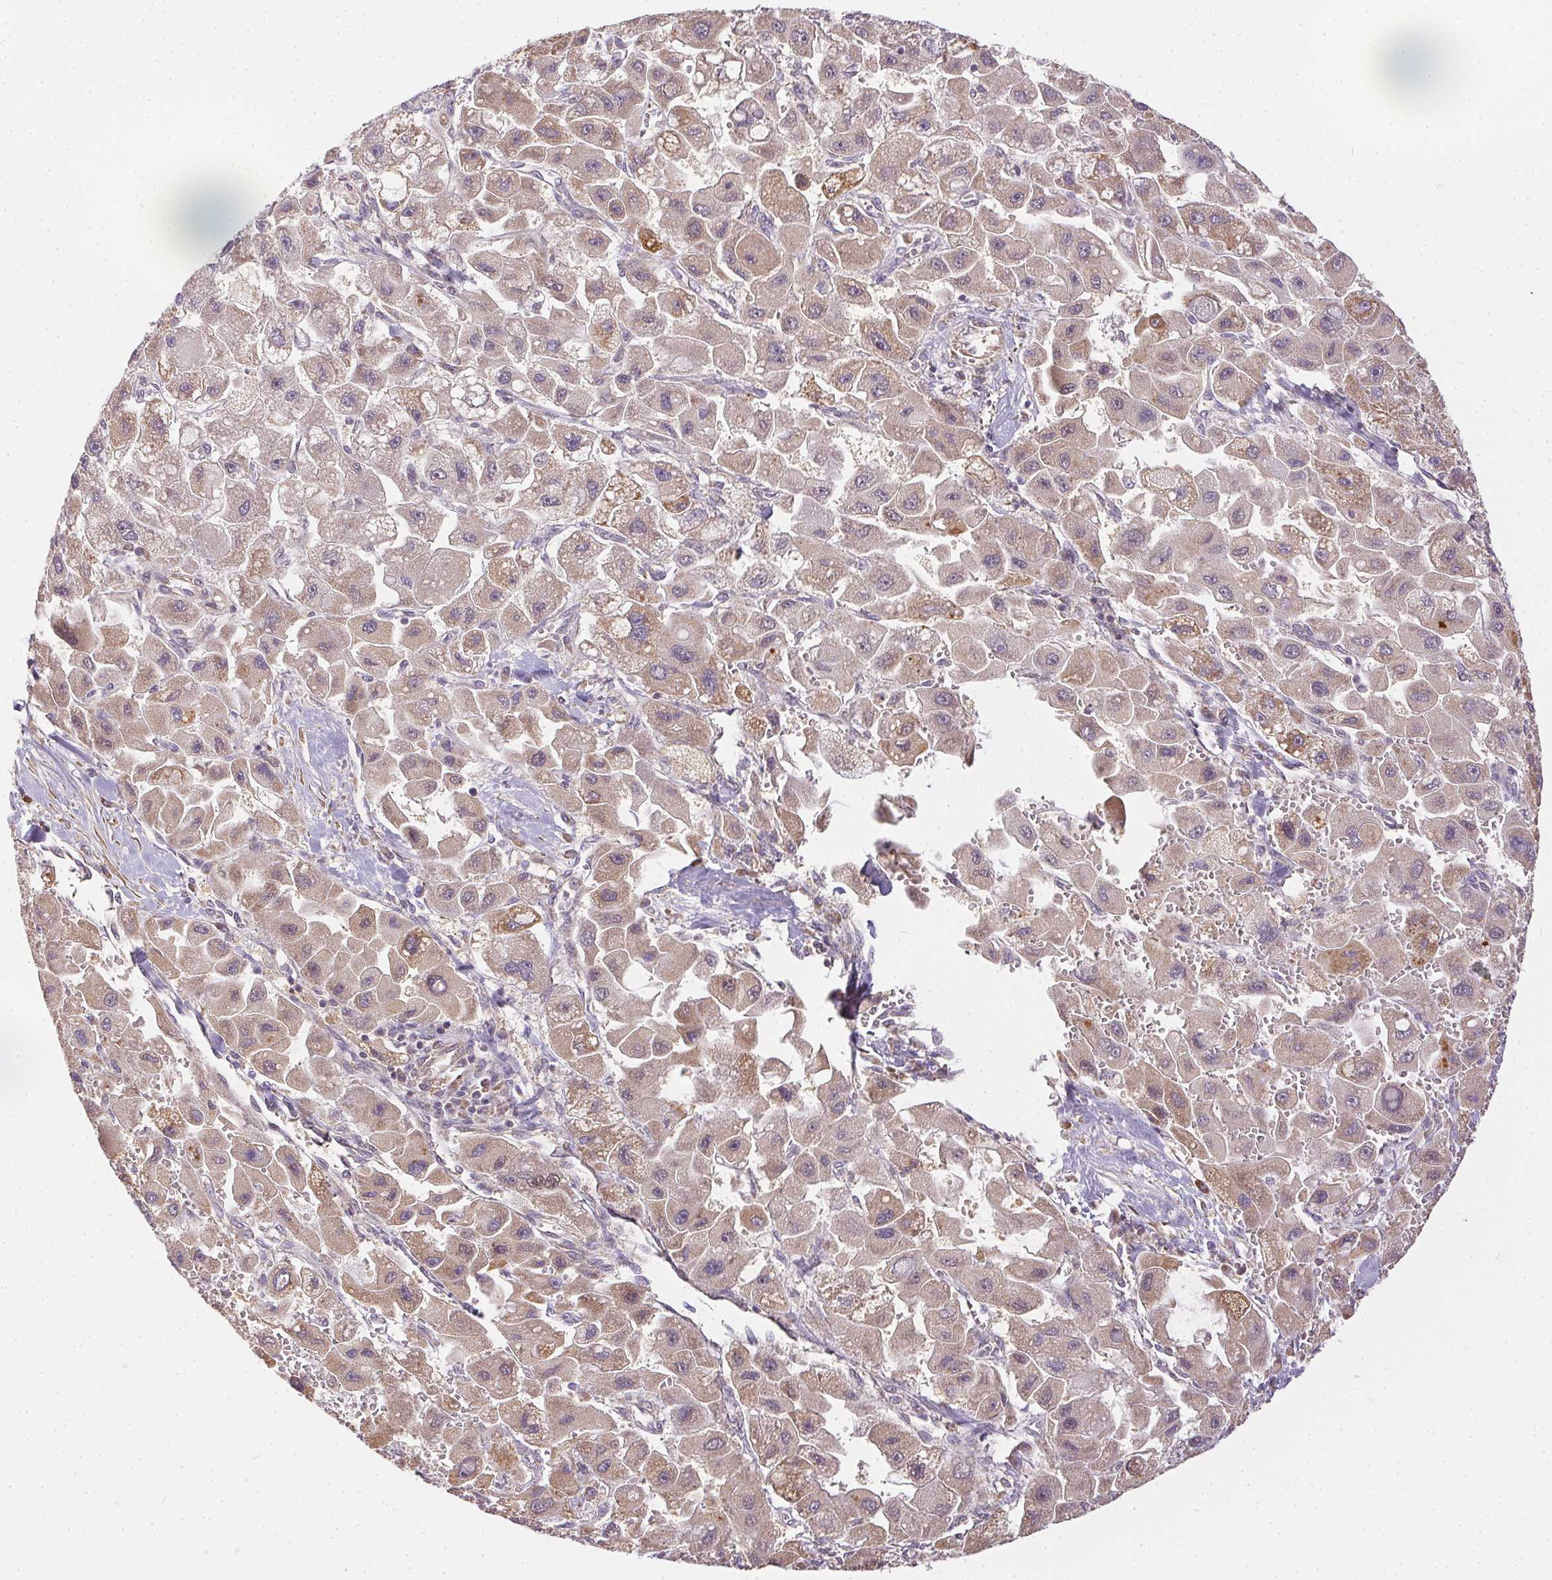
{"staining": {"intensity": "weak", "quantity": "25%-75%", "location": "cytoplasmic/membranous"}, "tissue": "liver cancer", "cell_type": "Tumor cells", "image_type": "cancer", "snomed": [{"axis": "morphology", "description": "Carcinoma, Hepatocellular, NOS"}, {"axis": "topography", "description": "Liver"}], "caption": "Liver hepatocellular carcinoma stained for a protein reveals weak cytoplasmic/membranous positivity in tumor cells.", "gene": "REV3L", "patient": {"sex": "male", "age": 24}}